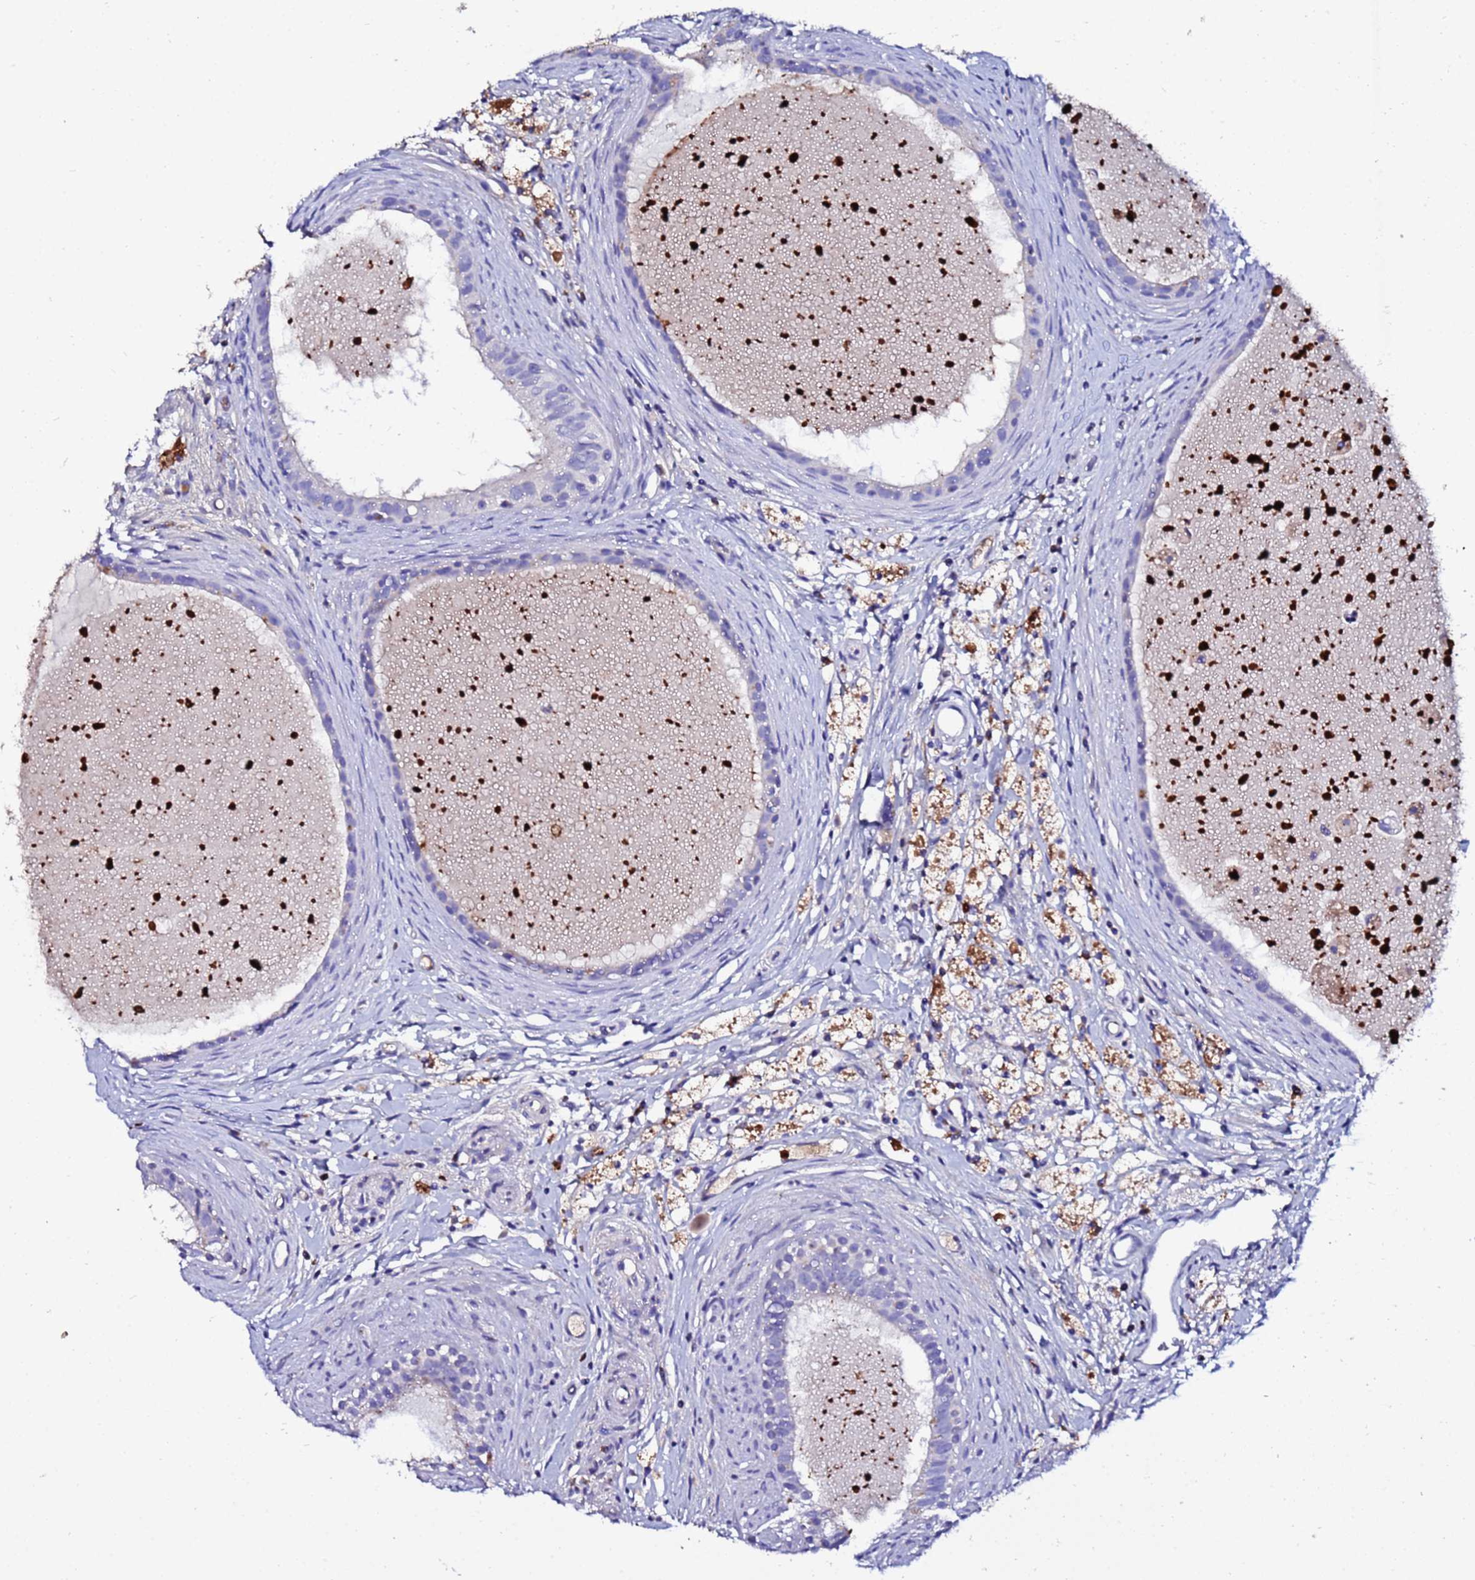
{"staining": {"intensity": "negative", "quantity": "none", "location": "none"}, "tissue": "epididymis", "cell_type": "Glandular cells", "image_type": "normal", "snomed": [{"axis": "morphology", "description": "Normal tissue, NOS"}, {"axis": "topography", "description": "Epididymis"}], "caption": "DAB (3,3'-diaminobenzidine) immunohistochemical staining of normal human epididymis demonstrates no significant positivity in glandular cells. (IHC, brightfield microscopy, high magnification).", "gene": "TUBAL3", "patient": {"sex": "male", "age": 80}}